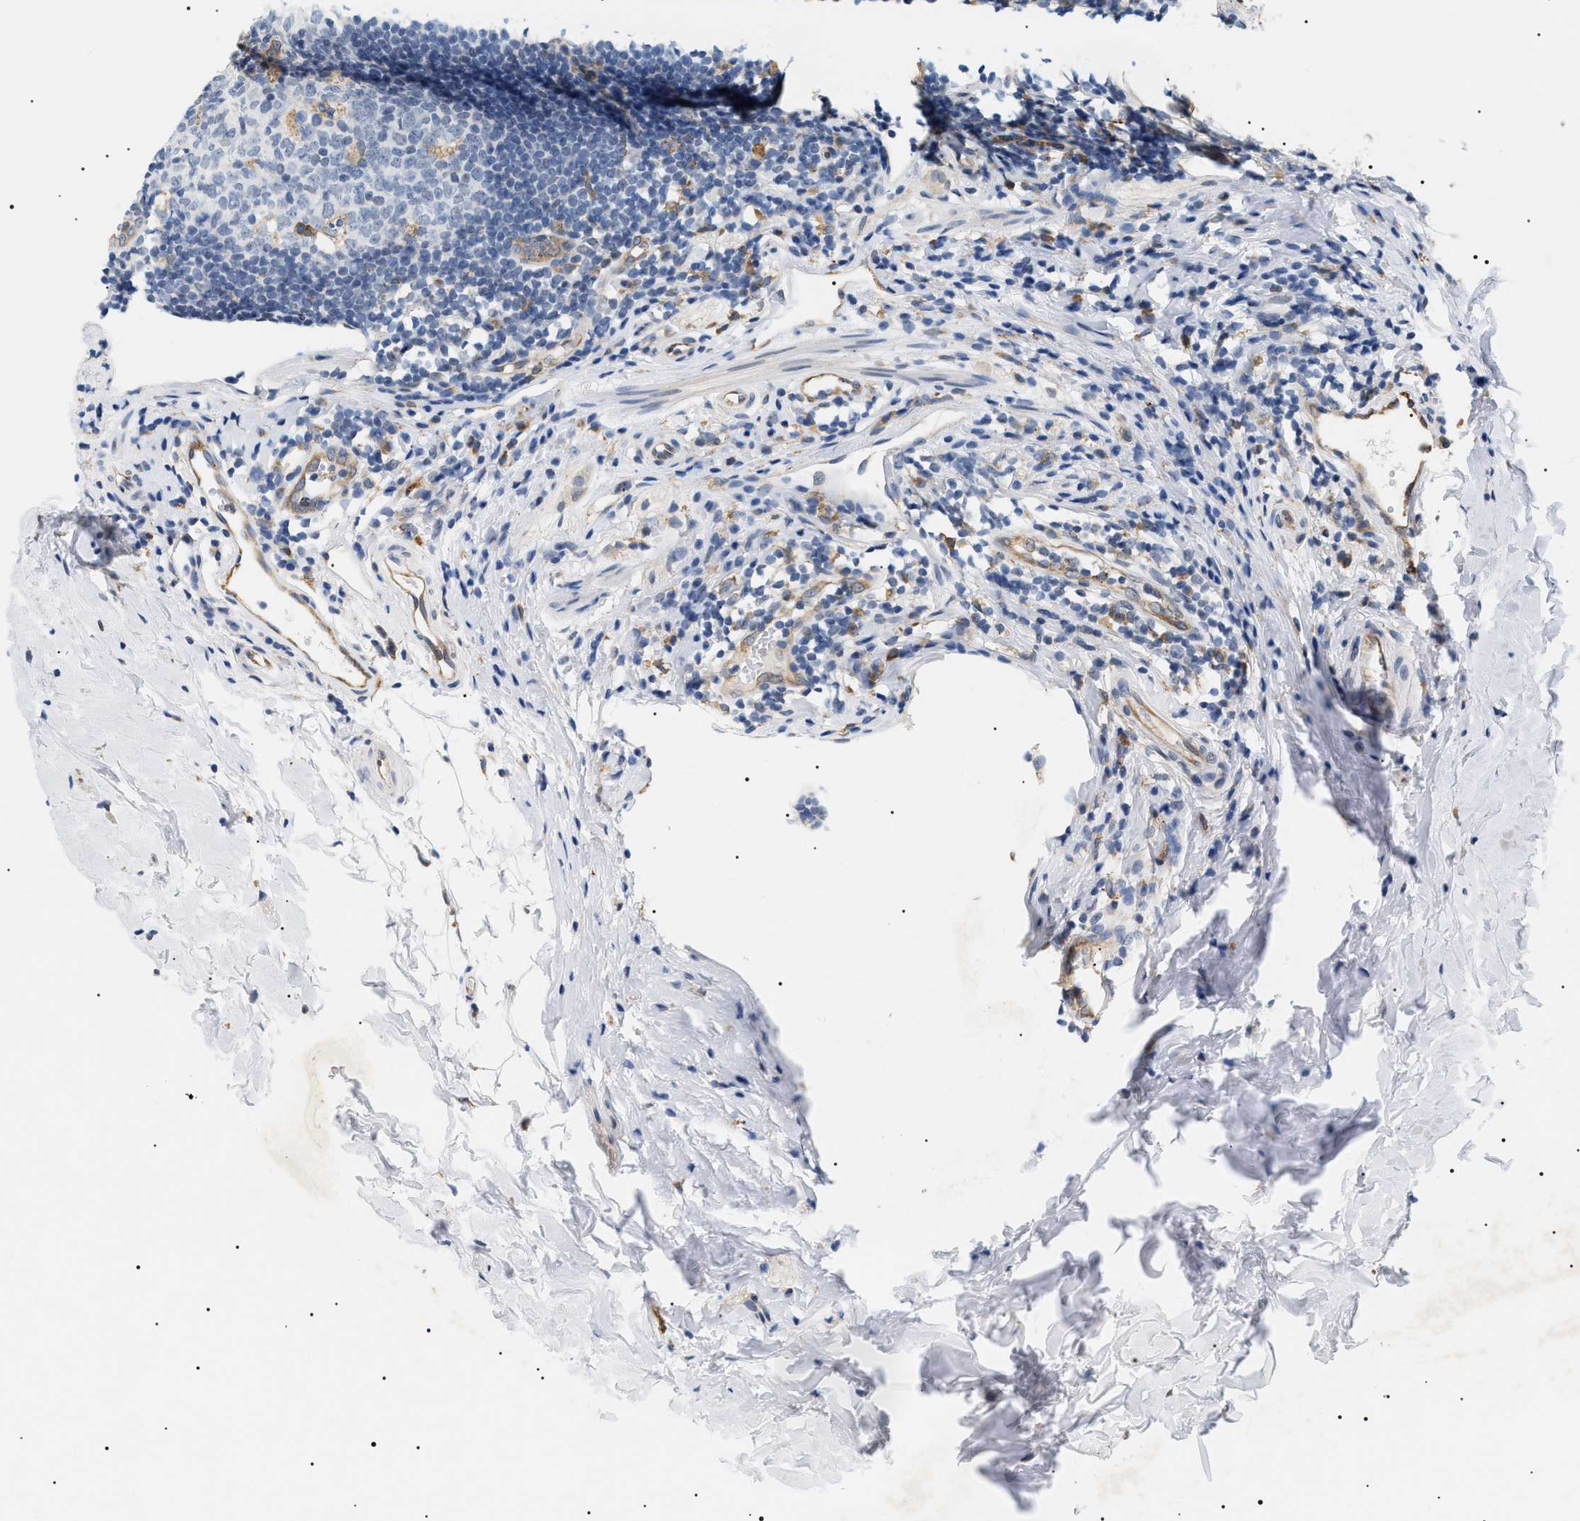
{"staining": {"intensity": "moderate", "quantity": ">75%", "location": "cytoplasmic/membranous"}, "tissue": "appendix", "cell_type": "Glandular cells", "image_type": "normal", "snomed": [{"axis": "morphology", "description": "Normal tissue, NOS"}, {"axis": "topography", "description": "Appendix"}], "caption": "Human appendix stained for a protein (brown) shows moderate cytoplasmic/membranous positive positivity in about >75% of glandular cells.", "gene": "HSD17B11", "patient": {"sex": "female", "age": 20}}